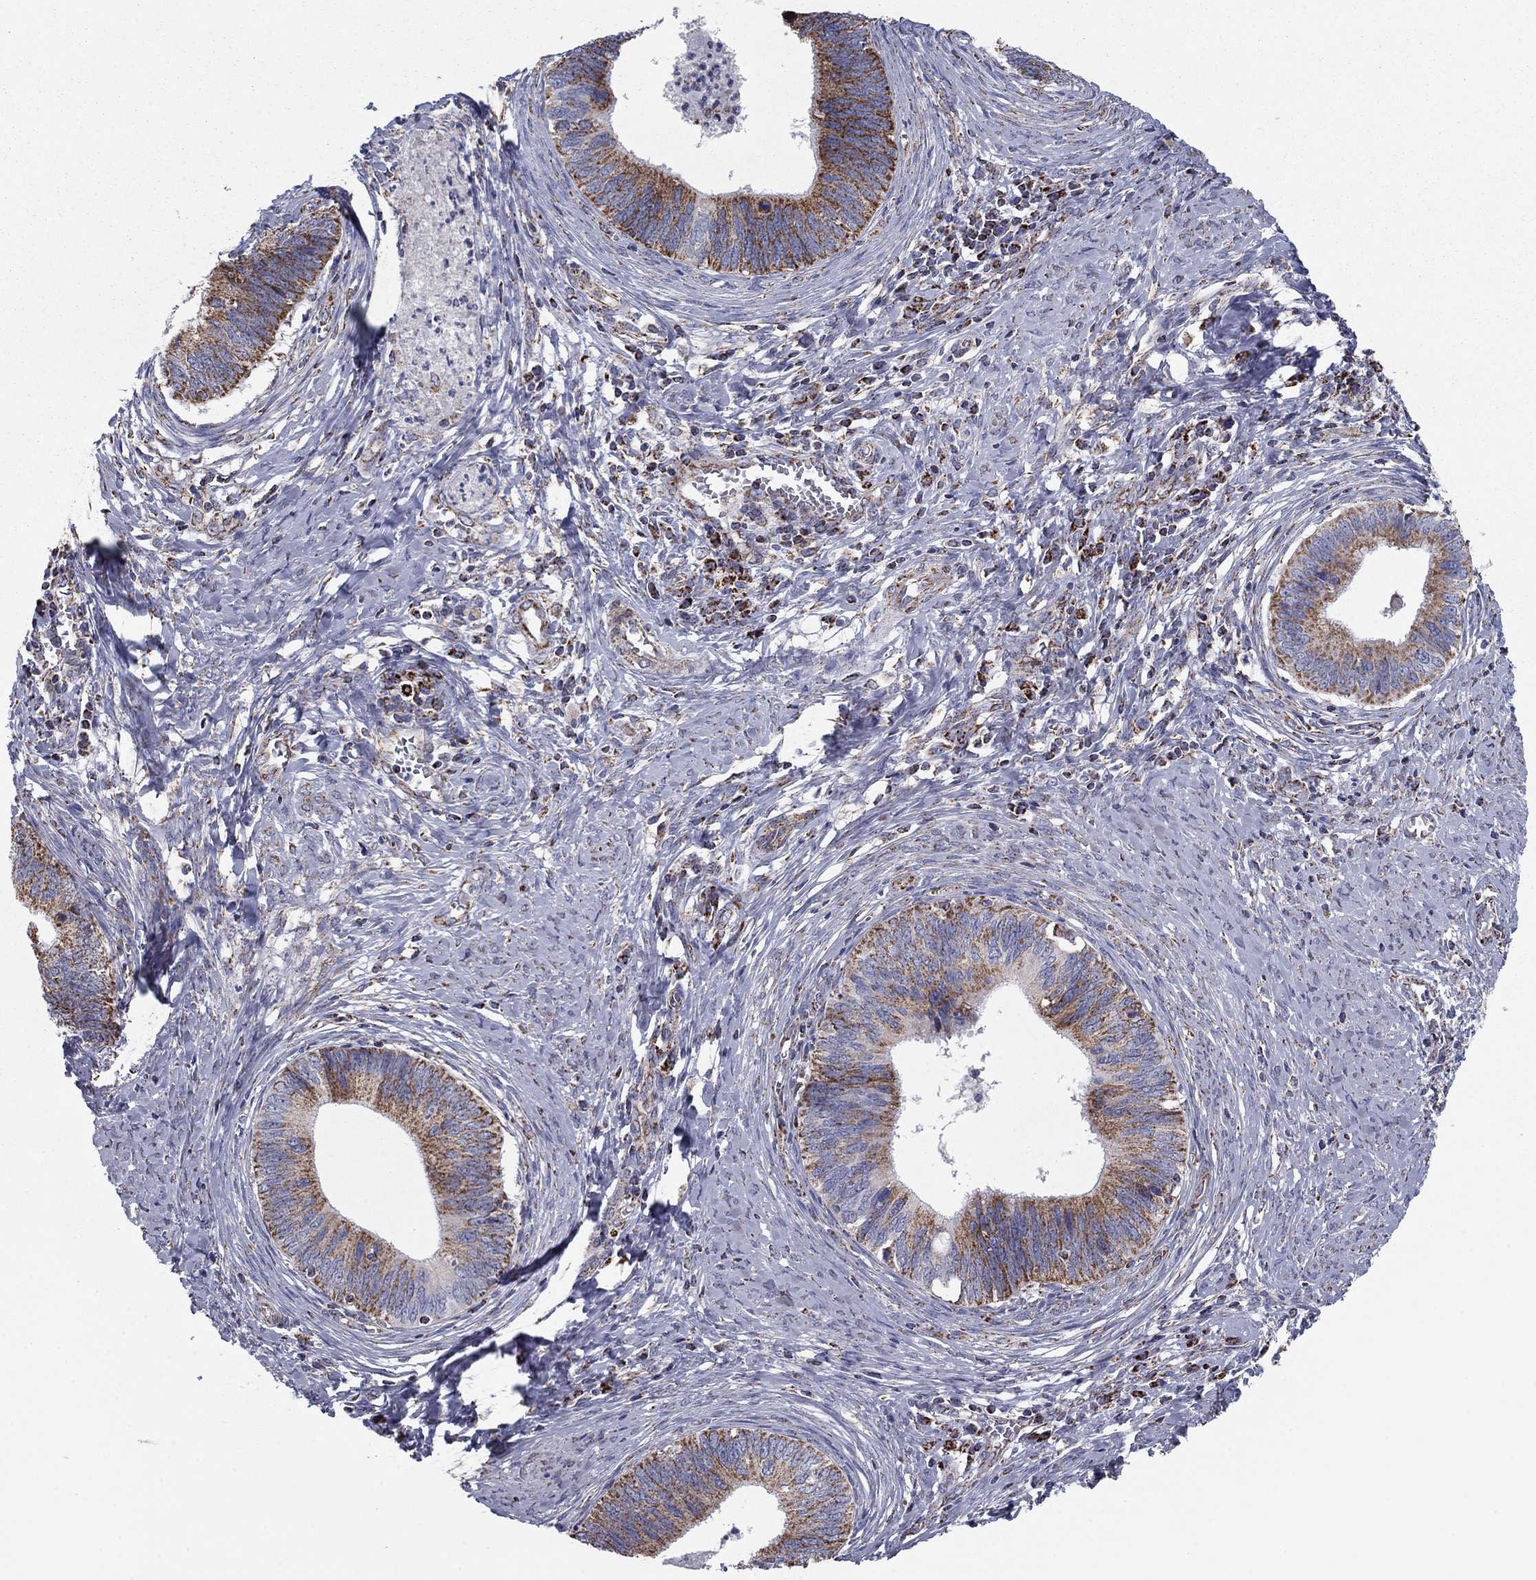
{"staining": {"intensity": "strong", "quantity": "<25%", "location": "cytoplasmic/membranous"}, "tissue": "cervical cancer", "cell_type": "Tumor cells", "image_type": "cancer", "snomed": [{"axis": "morphology", "description": "Adenocarcinoma, NOS"}, {"axis": "topography", "description": "Cervix"}], "caption": "Immunohistochemistry staining of adenocarcinoma (cervical), which demonstrates medium levels of strong cytoplasmic/membranous staining in about <25% of tumor cells indicating strong cytoplasmic/membranous protein expression. The staining was performed using DAB (3,3'-diaminobenzidine) (brown) for protein detection and nuclei were counterstained in hematoxylin (blue).", "gene": "NDUFV1", "patient": {"sex": "female", "age": 42}}